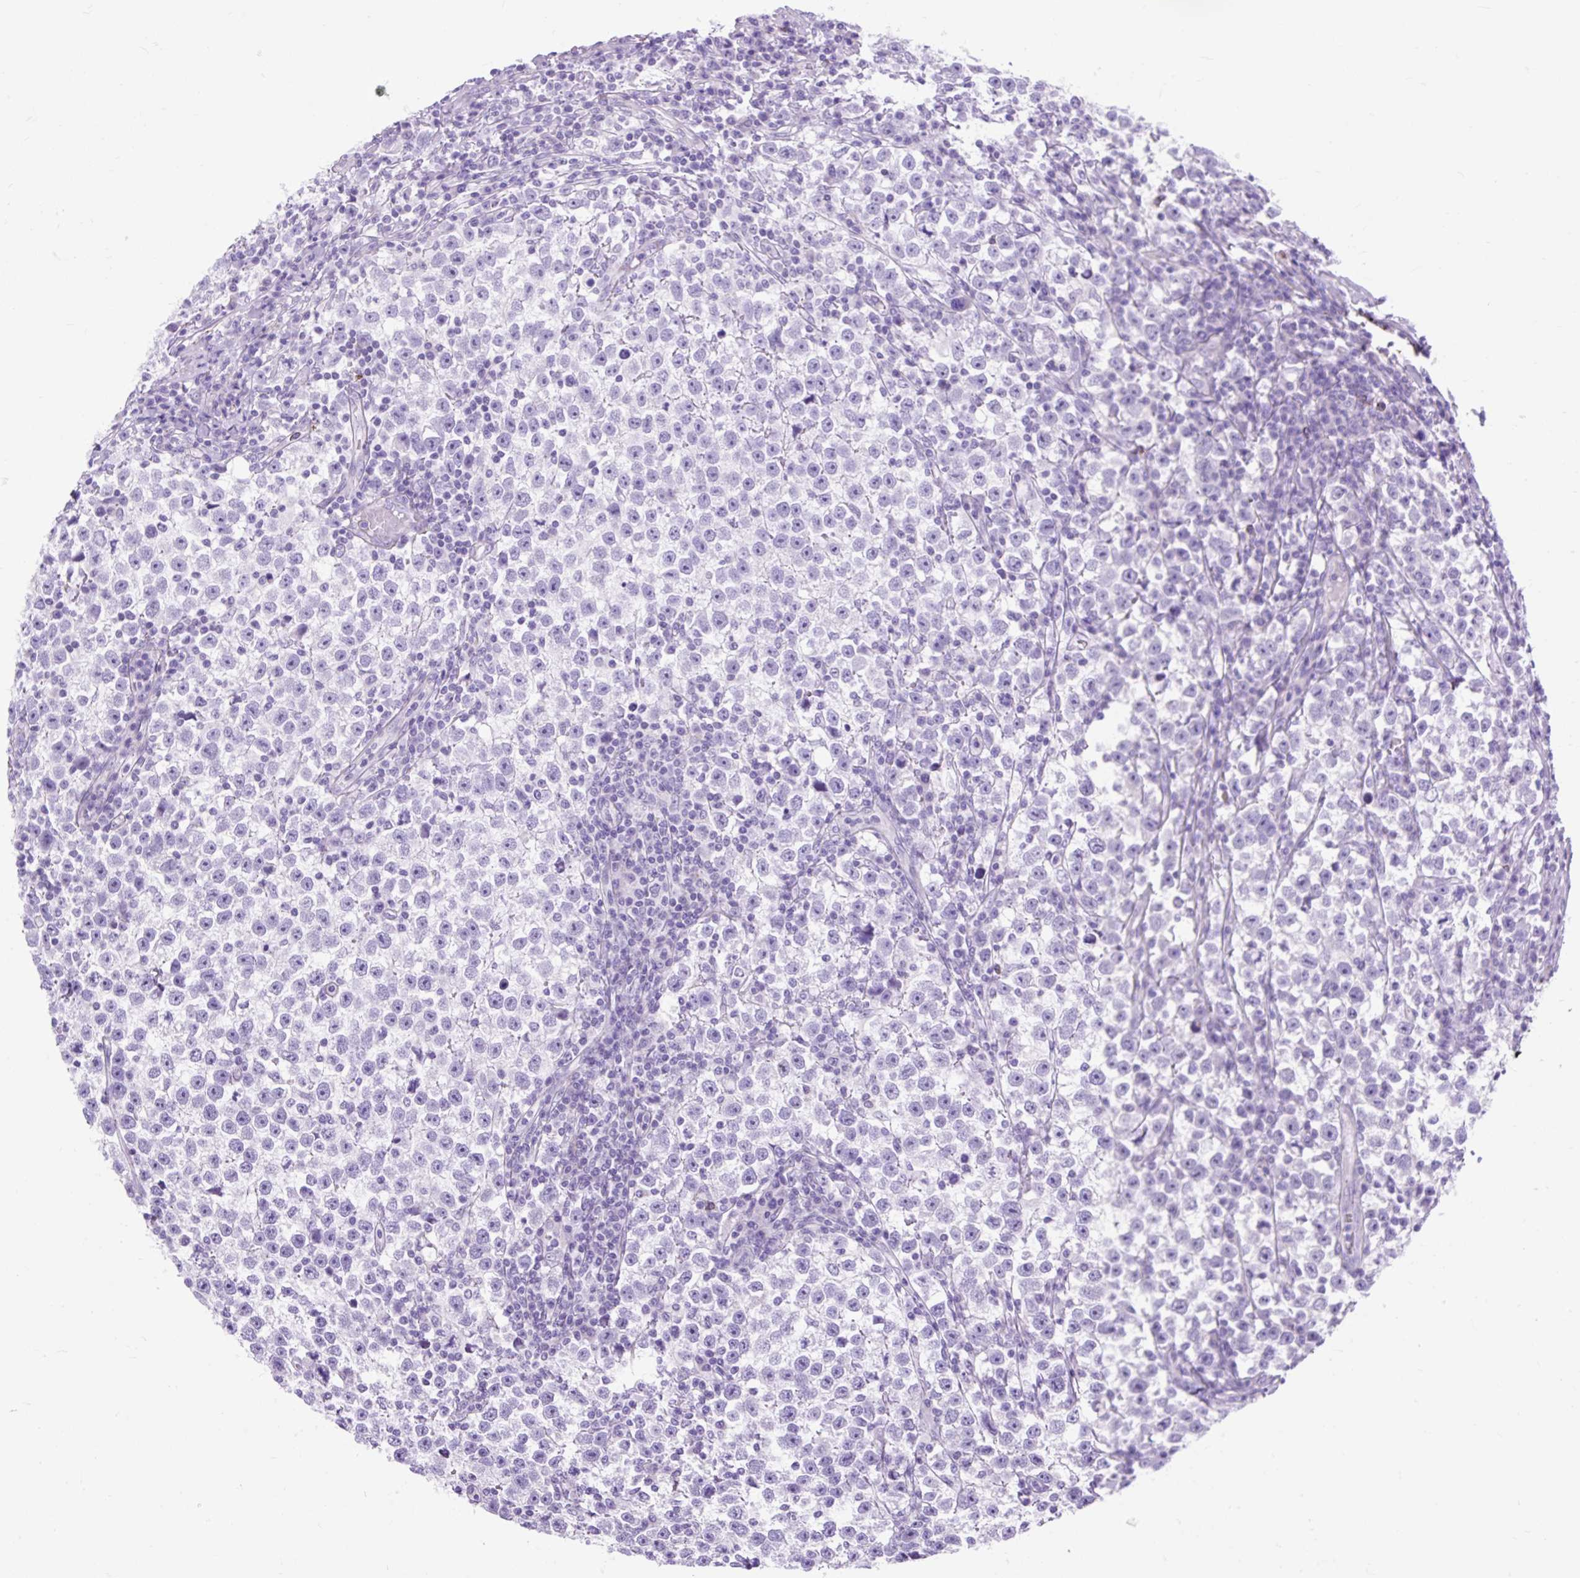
{"staining": {"intensity": "negative", "quantity": "none", "location": "none"}, "tissue": "testis cancer", "cell_type": "Tumor cells", "image_type": "cancer", "snomed": [{"axis": "morphology", "description": "Normal tissue, NOS"}, {"axis": "morphology", "description": "Seminoma, NOS"}, {"axis": "topography", "description": "Testis"}], "caption": "Immunohistochemistry micrograph of testis cancer stained for a protein (brown), which reveals no positivity in tumor cells.", "gene": "ZNF256", "patient": {"sex": "male", "age": 43}}